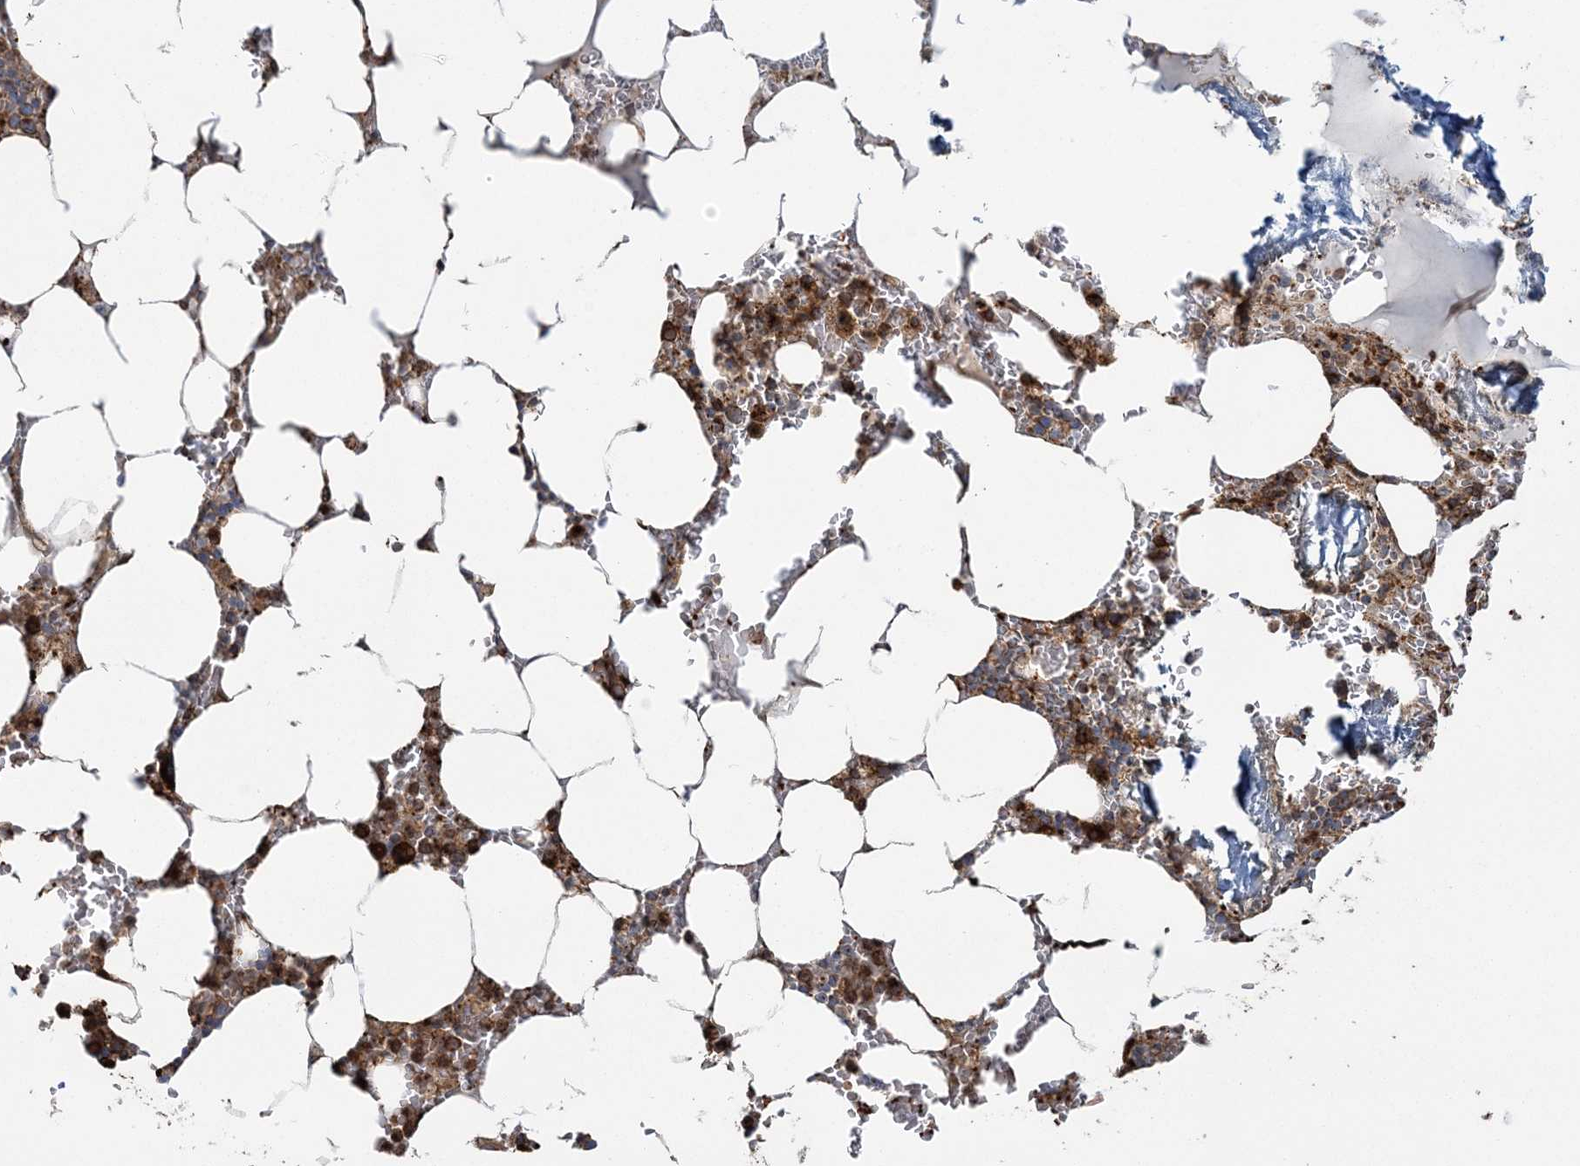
{"staining": {"intensity": "strong", "quantity": "25%-75%", "location": "cytoplasmic/membranous"}, "tissue": "bone marrow", "cell_type": "Hematopoietic cells", "image_type": "normal", "snomed": [{"axis": "morphology", "description": "Normal tissue, NOS"}, {"axis": "topography", "description": "Bone marrow"}], "caption": "Immunohistochemical staining of unremarkable human bone marrow shows high levels of strong cytoplasmic/membranous staining in about 25%-75% of hematopoietic cells.", "gene": "TRAF3IP2", "patient": {"sex": "male", "age": 70}}